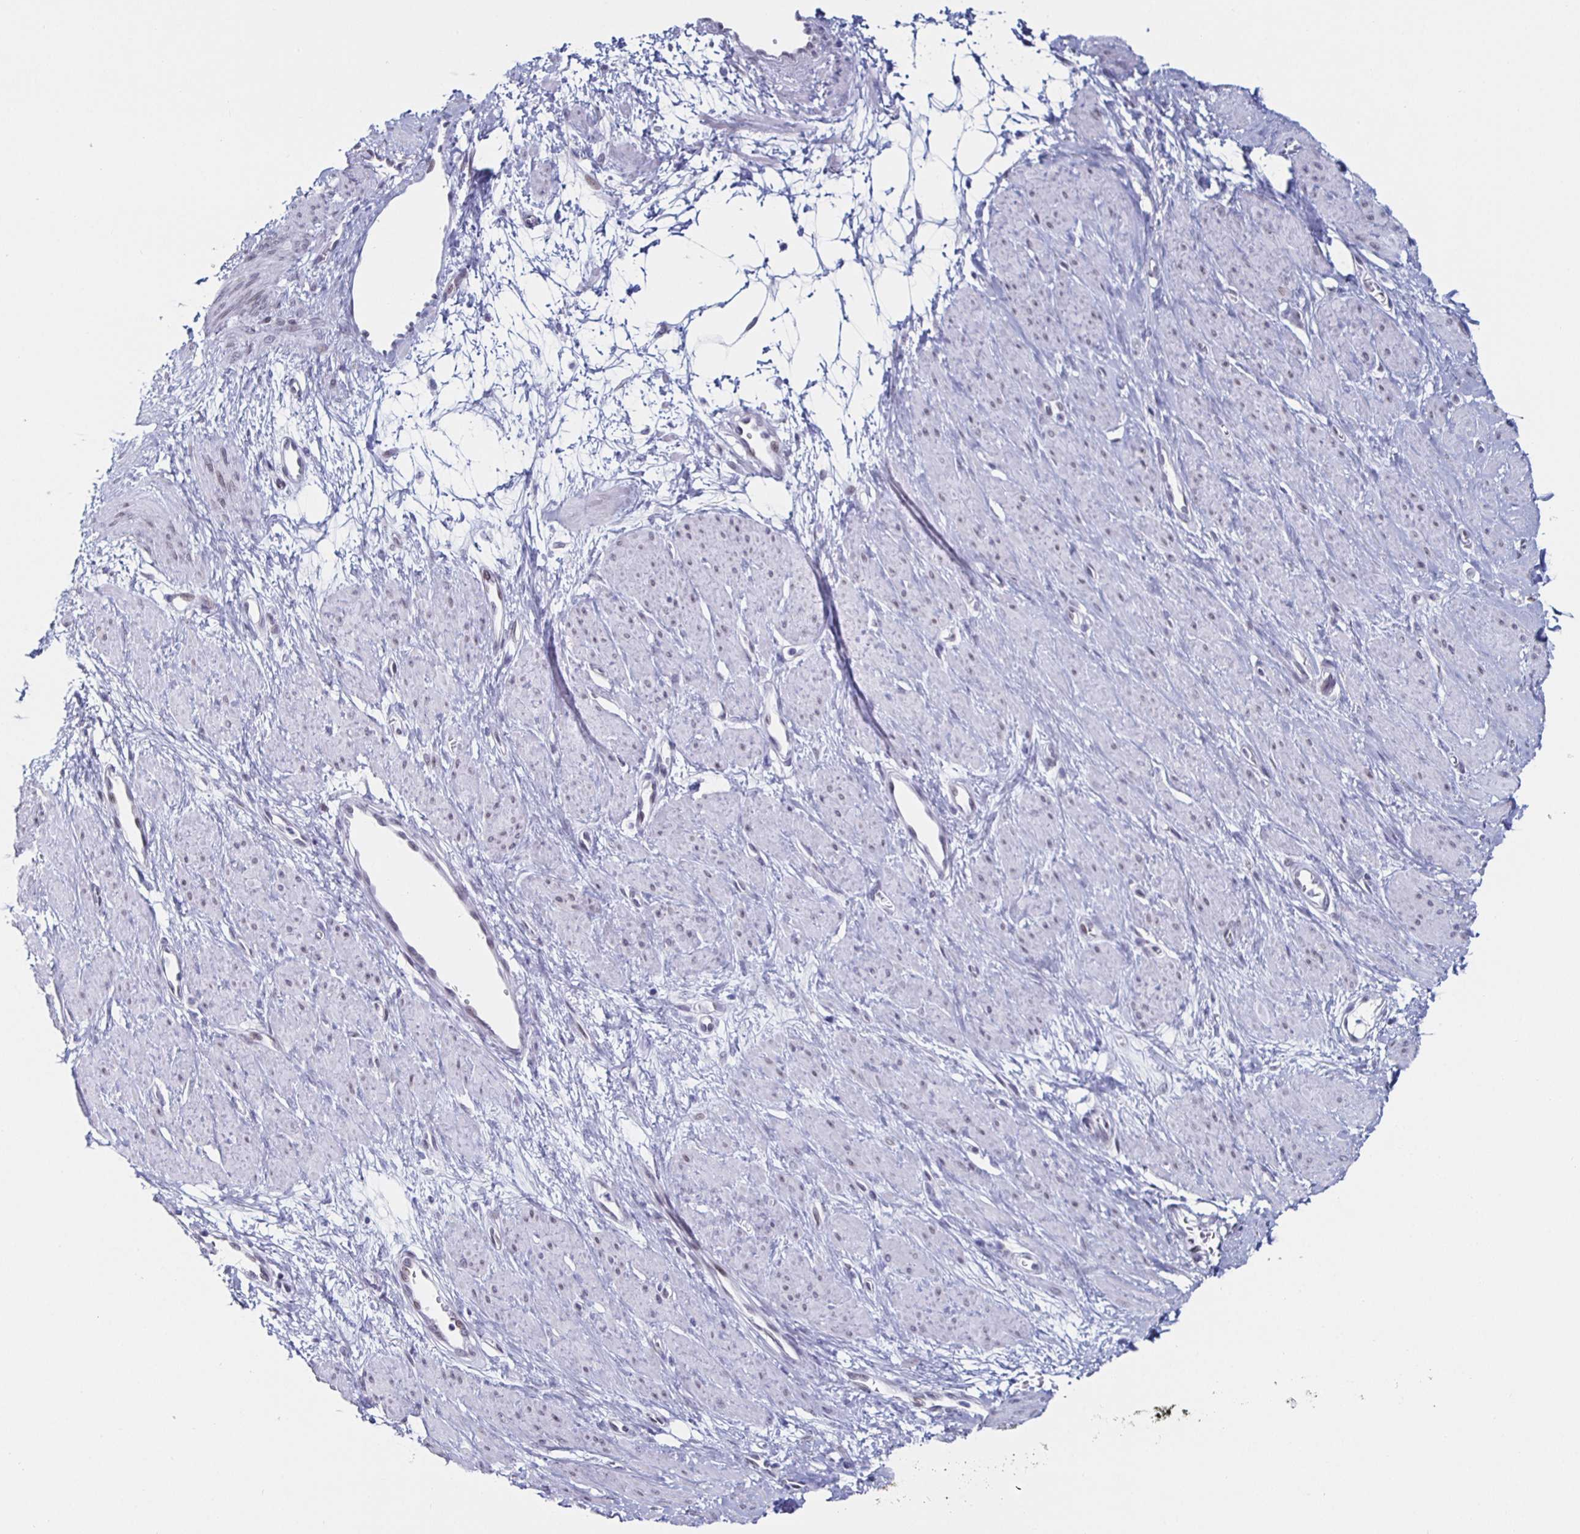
{"staining": {"intensity": "negative", "quantity": "none", "location": "none"}, "tissue": "smooth muscle", "cell_type": "Smooth muscle cells", "image_type": "normal", "snomed": [{"axis": "morphology", "description": "Normal tissue, NOS"}, {"axis": "topography", "description": "Smooth muscle"}, {"axis": "topography", "description": "Uterus"}], "caption": "Human smooth muscle stained for a protein using IHC exhibits no staining in smooth muscle cells.", "gene": "KRT4", "patient": {"sex": "female", "age": 39}}